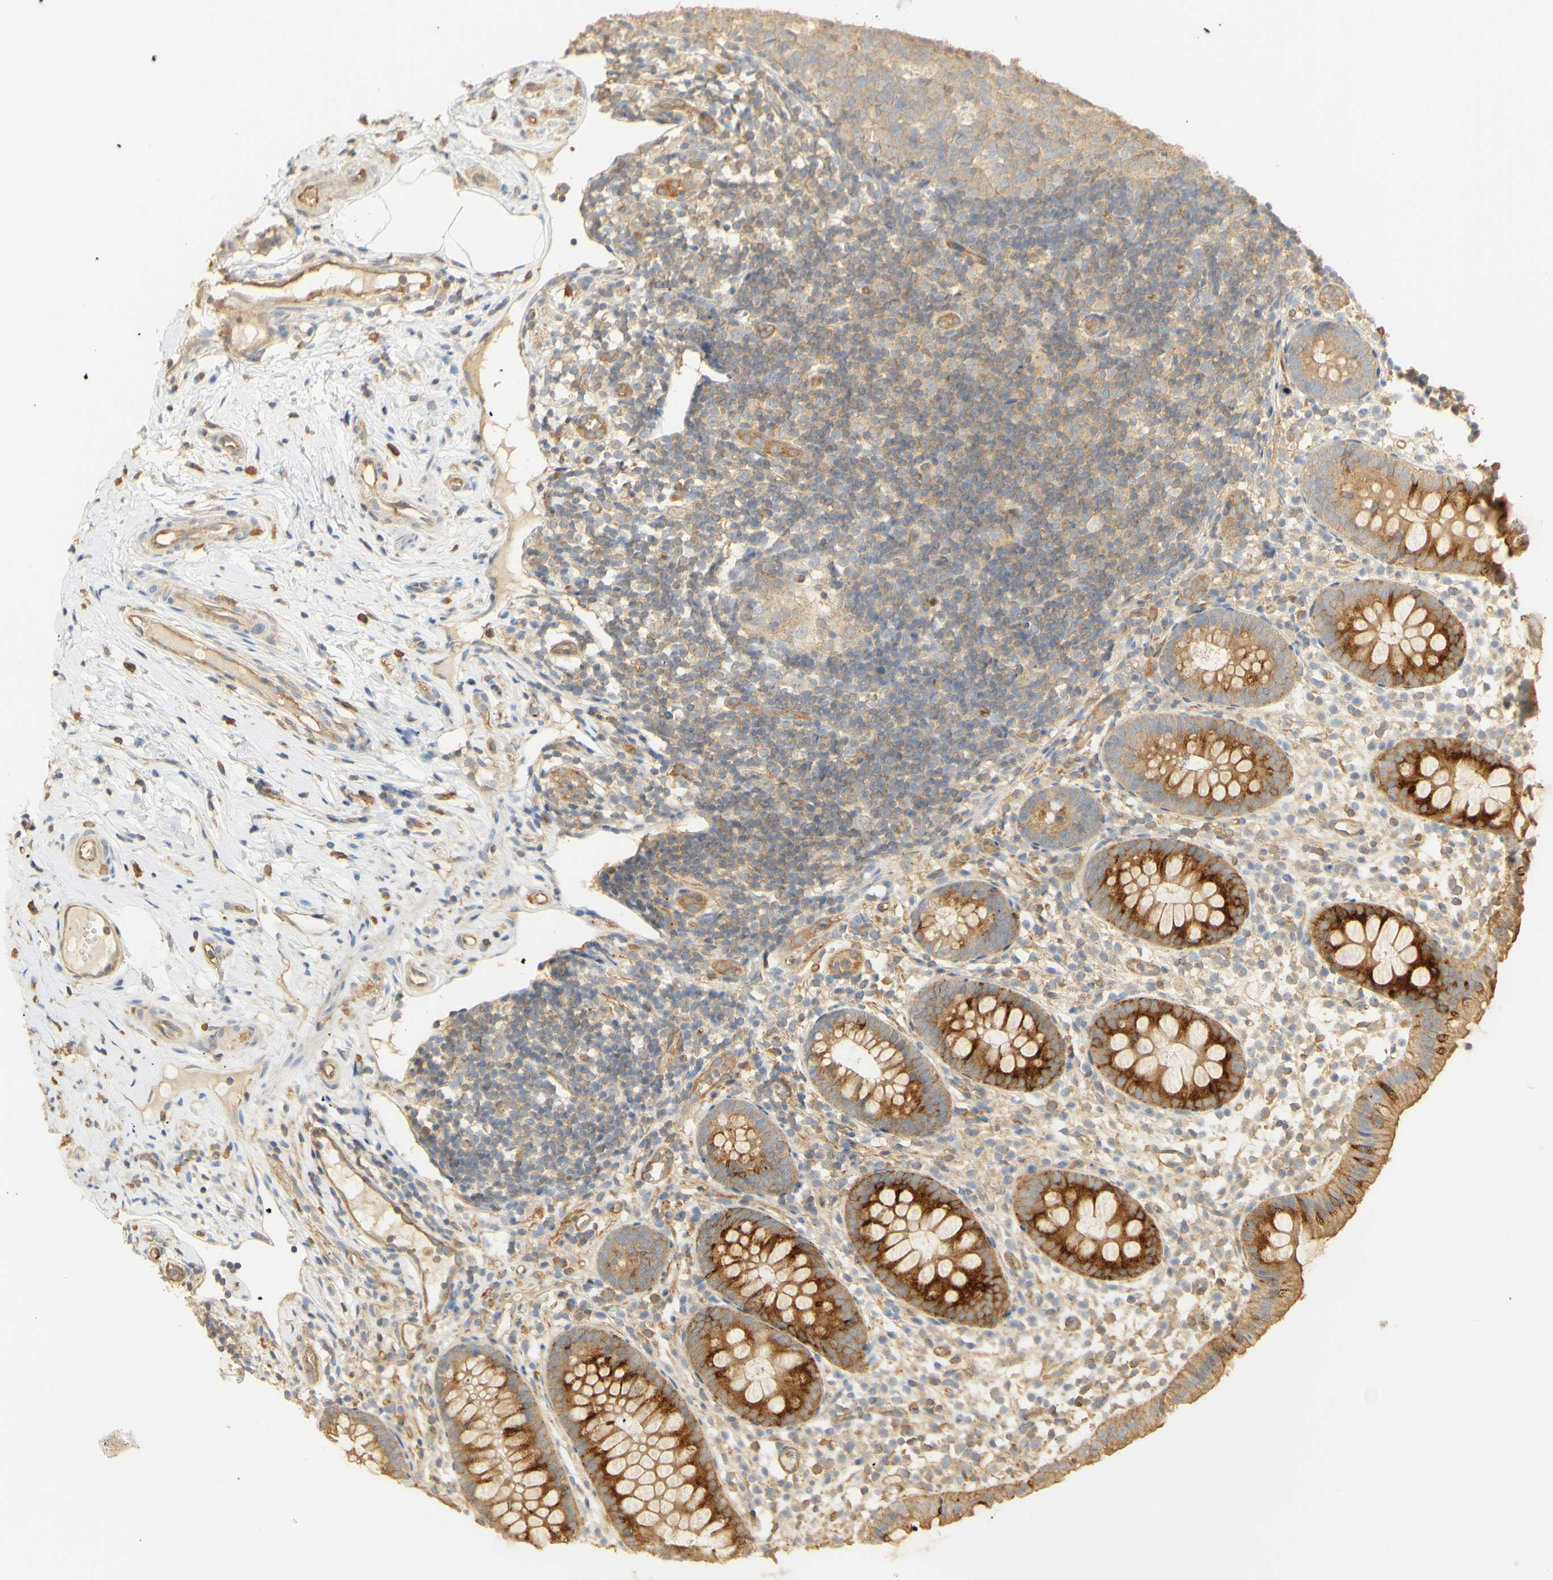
{"staining": {"intensity": "moderate", "quantity": ">75%", "location": "cytoplasmic/membranous"}, "tissue": "appendix", "cell_type": "Glandular cells", "image_type": "normal", "snomed": [{"axis": "morphology", "description": "Normal tissue, NOS"}, {"axis": "topography", "description": "Appendix"}], "caption": "Brown immunohistochemical staining in benign human appendix displays moderate cytoplasmic/membranous expression in about >75% of glandular cells.", "gene": "KCNE4", "patient": {"sex": "female", "age": 20}}